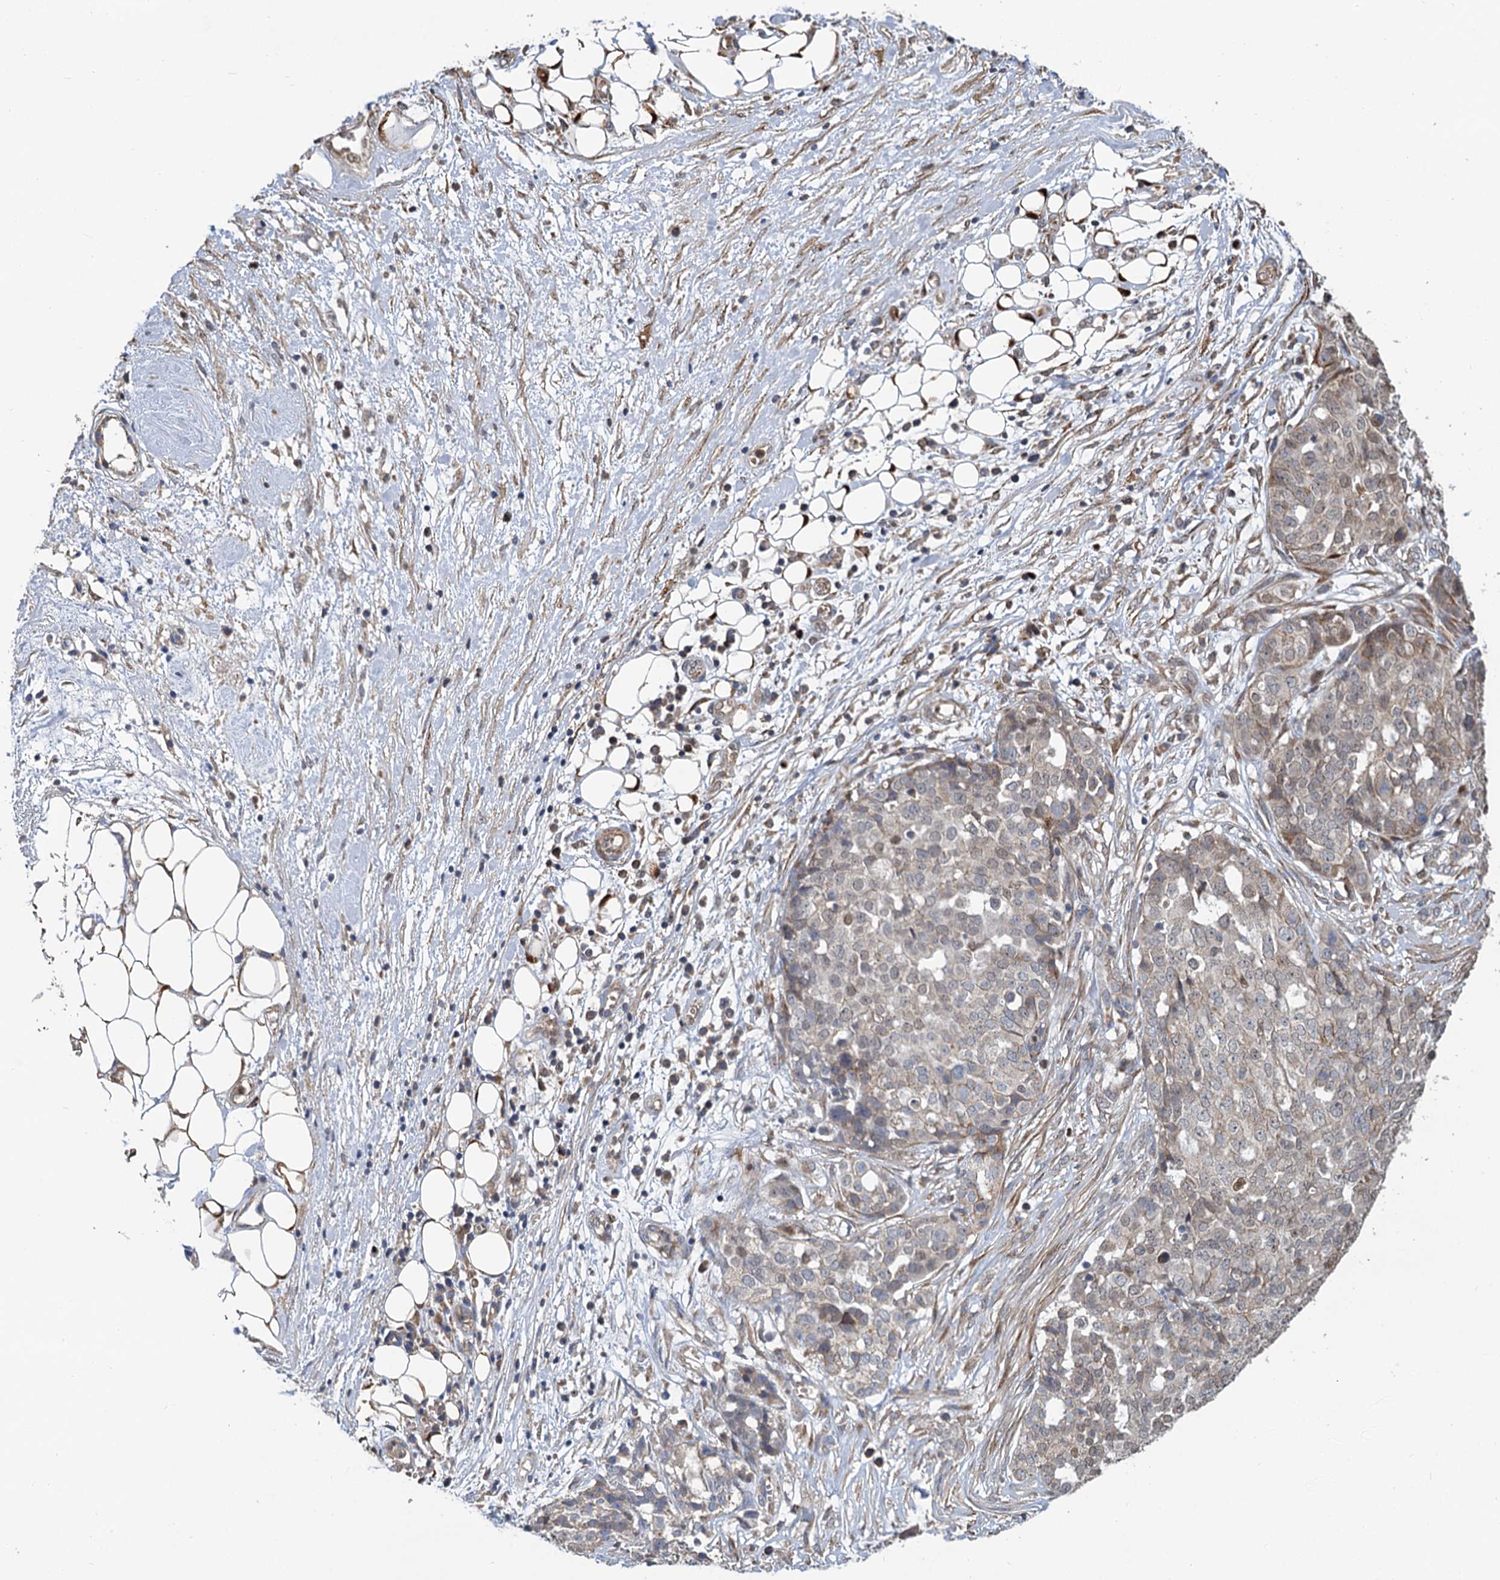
{"staining": {"intensity": "weak", "quantity": "<25%", "location": "cytoplasmic/membranous,nuclear"}, "tissue": "ovarian cancer", "cell_type": "Tumor cells", "image_type": "cancer", "snomed": [{"axis": "morphology", "description": "Cystadenocarcinoma, serous, NOS"}, {"axis": "topography", "description": "Soft tissue"}, {"axis": "topography", "description": "Ovary"}], "caption": "Immunohistochemistry (IHC) of serous cystadenocarcinoma (ovarian) reveals no staining in tumor cells.", "gene": "ALKBH7", "patient": {"sex": "female", "age": 57}}